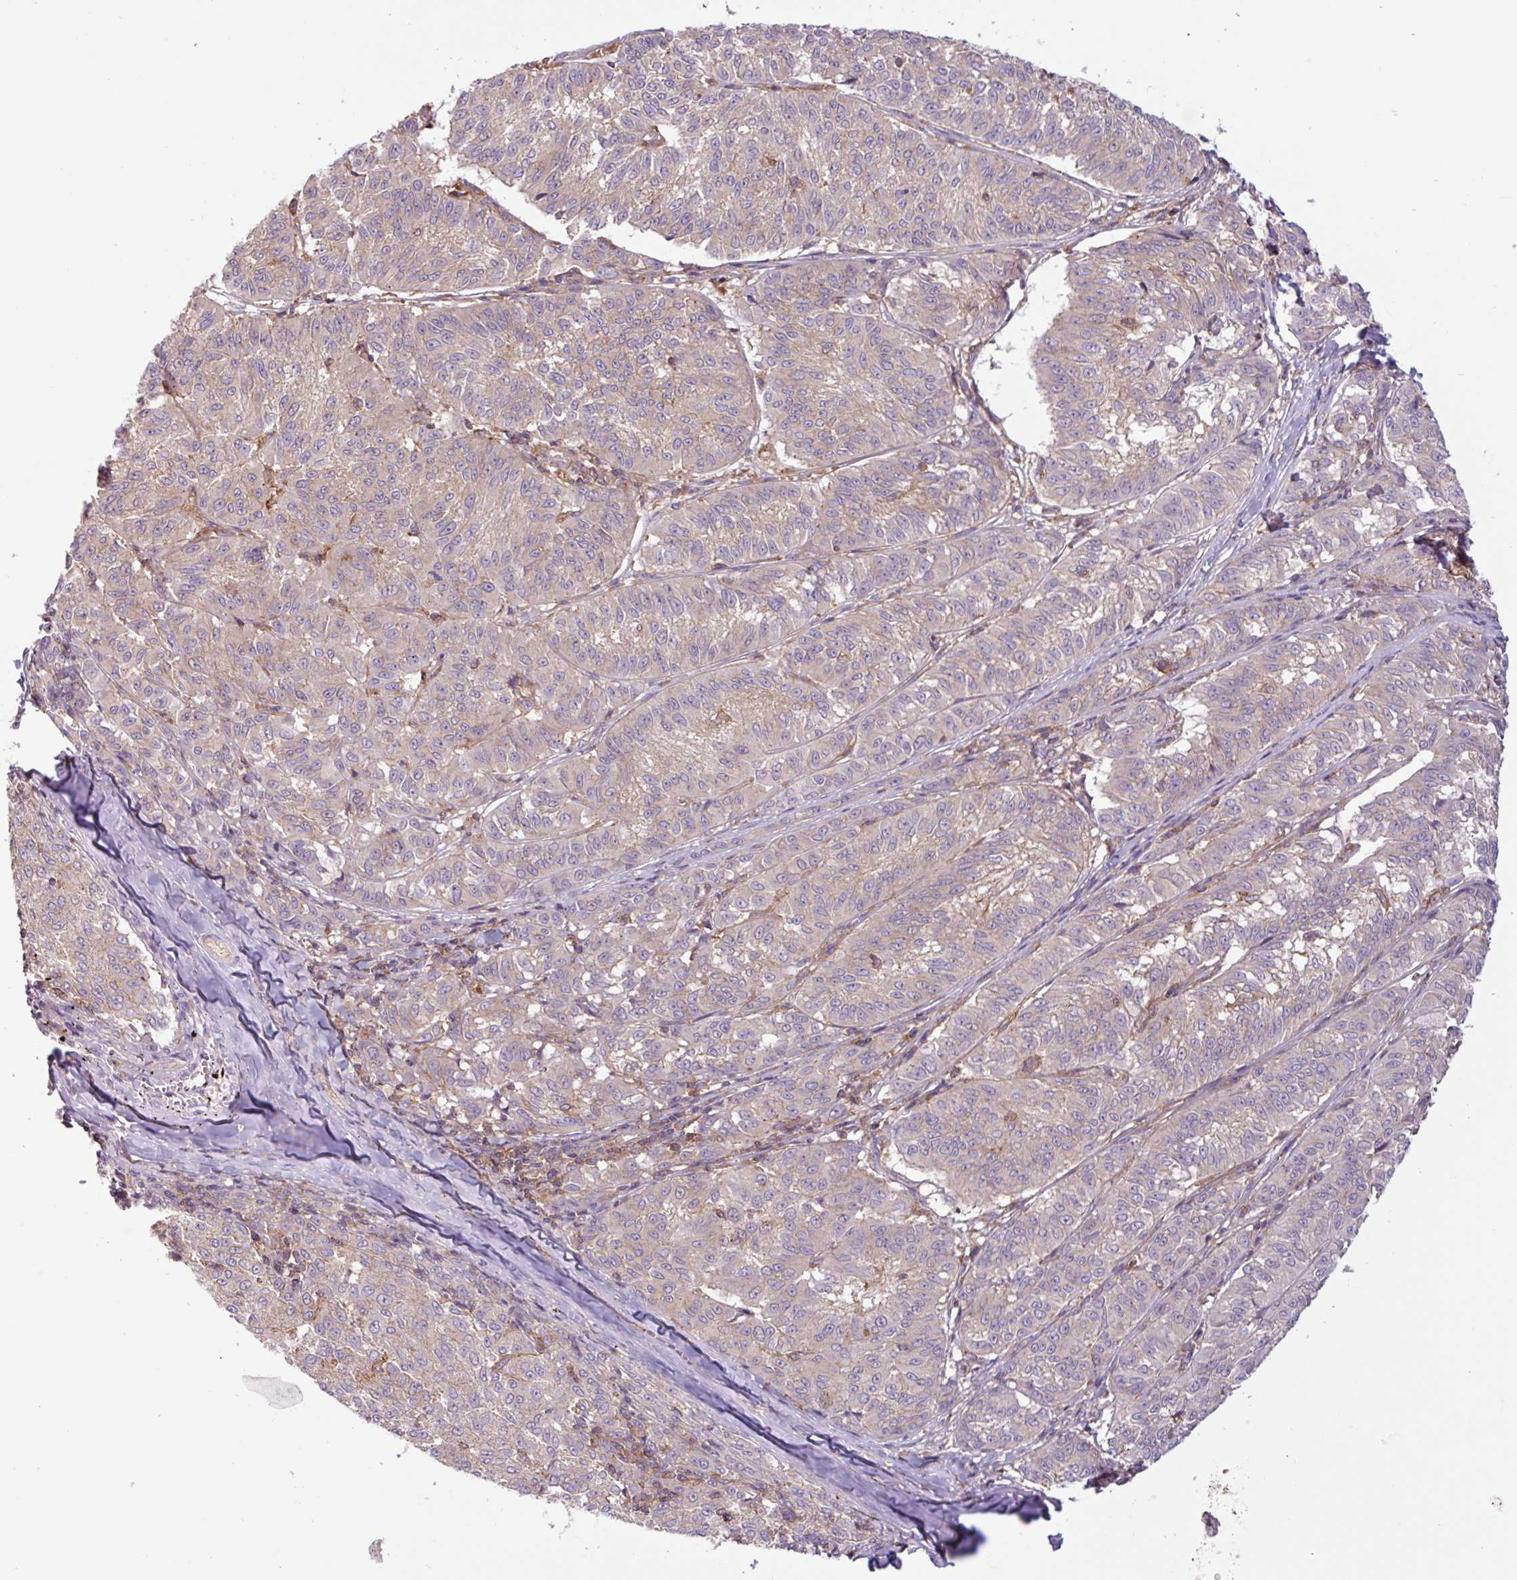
{"staining": {"intensity": "weak", "quantity": "<25%", "location": "cytoplasmic/membranous"}, "tissue": "melanoma", "cell_type": "Tumor cells", "image_type": "cancer", "snomed": [{"axis": "morphology", "description": "Malignant melanoma, NOS"}, {"axis": "topography", "description": "Skin"}], "caption": "DAB (3,3'-diaminobenzidine) immunohistochemical staining of malignant melanoma exhibits no significant expression in tumor cells.", "gene": "ACTR3", "patient": {"sex": "female", "age": 72}}